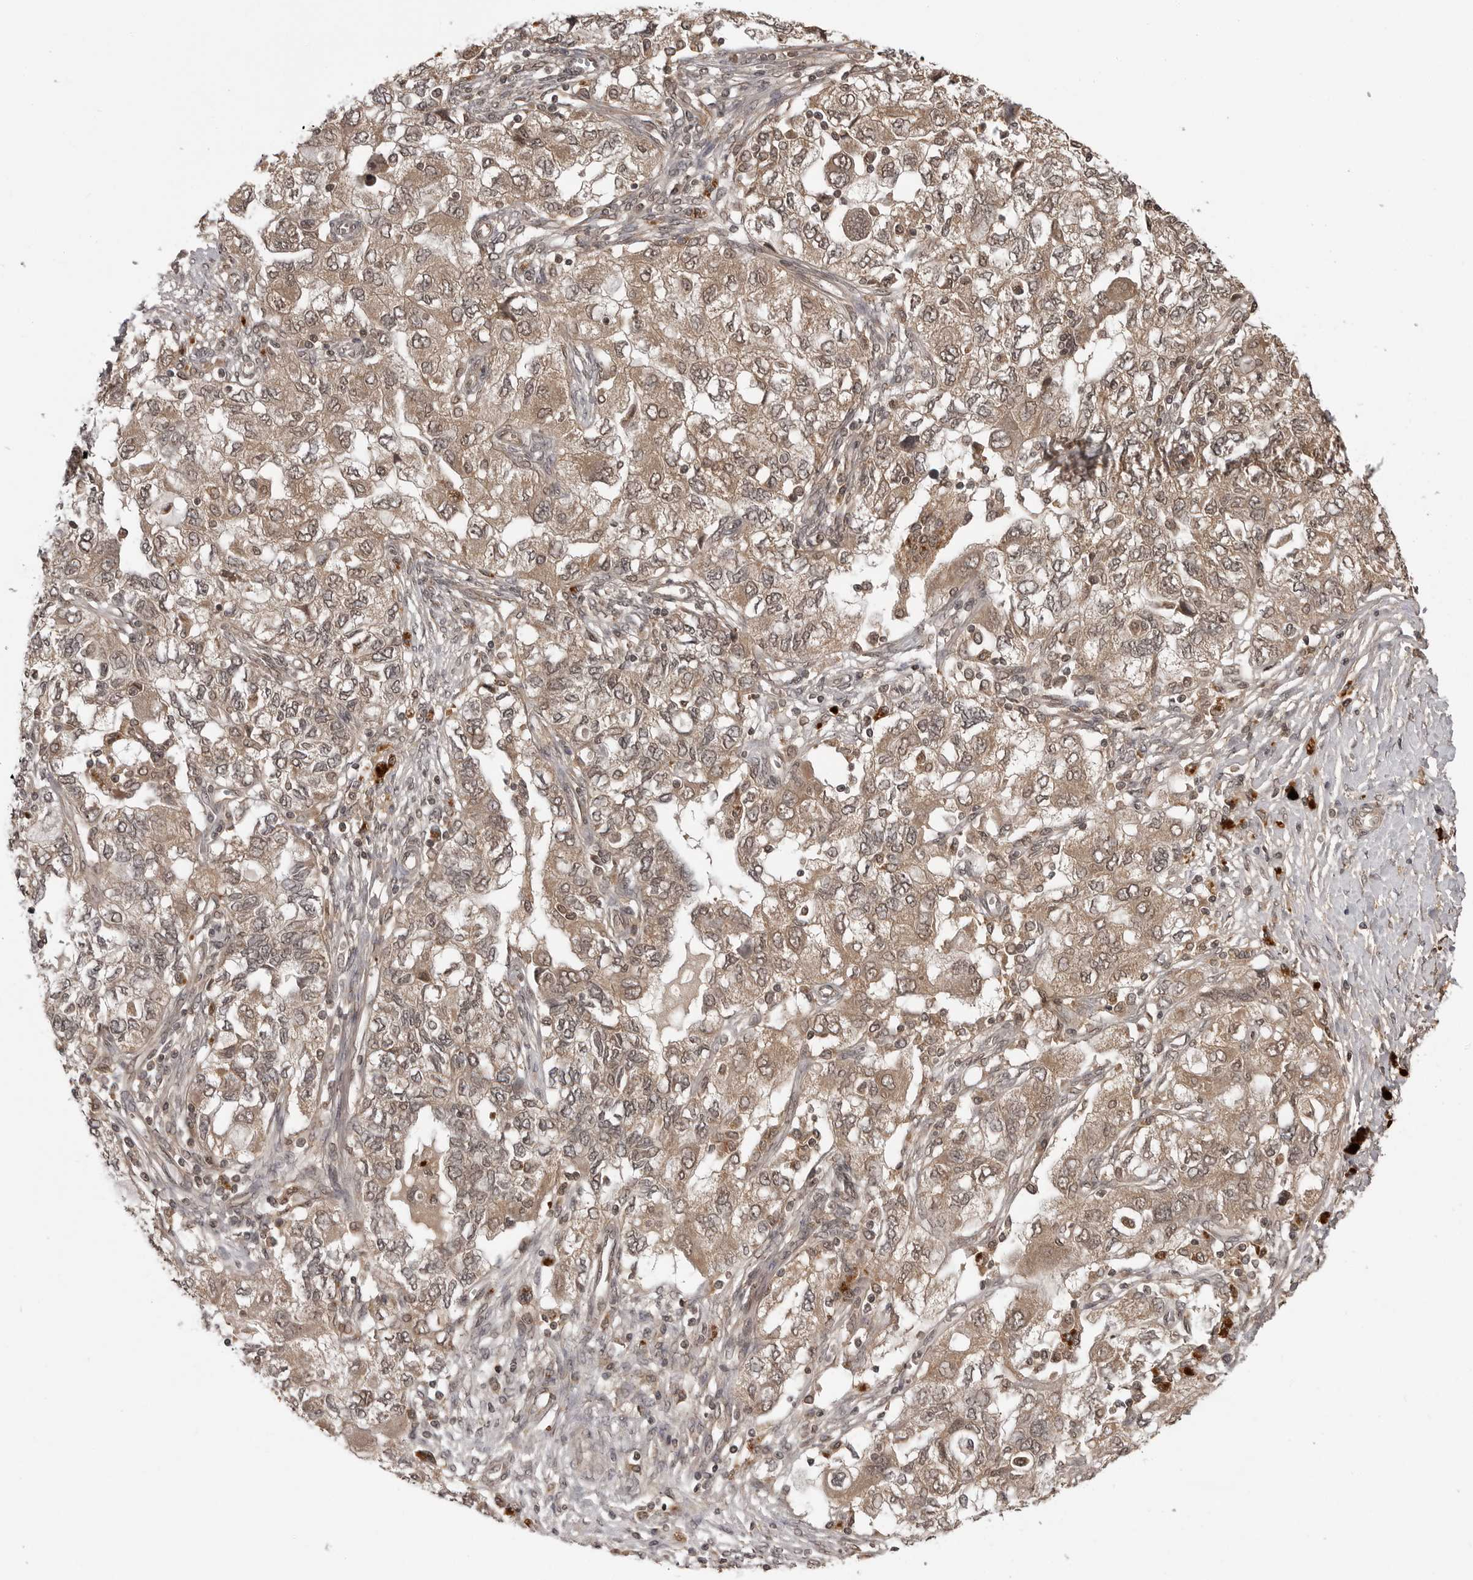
{"staining": {"intensity": "moderate", "quantity": ">75%", "location": "cytoplasmic/membranous,nuclear"}, "tissue": "ovarian cancer", "cell_type": "Tumor cells", "image_type": "cancer", "snomed": [{"axis": "morphology", "description": "Carcinoma, NOS"}, {"axis": "morphology", "description": "Cystadenocarcinoma, serous, NOS"}, {"axis": "topography", "description": "Ovary"}], "caption": "Immunohistochemical staining of human ovarian carcinoma exhibits moderate cytoplasmic/membranous and nuclear protein staining in approximately >75% of tumor cells.", "gene": "IL24", "patient": {"sex": "female", "age": 69}}